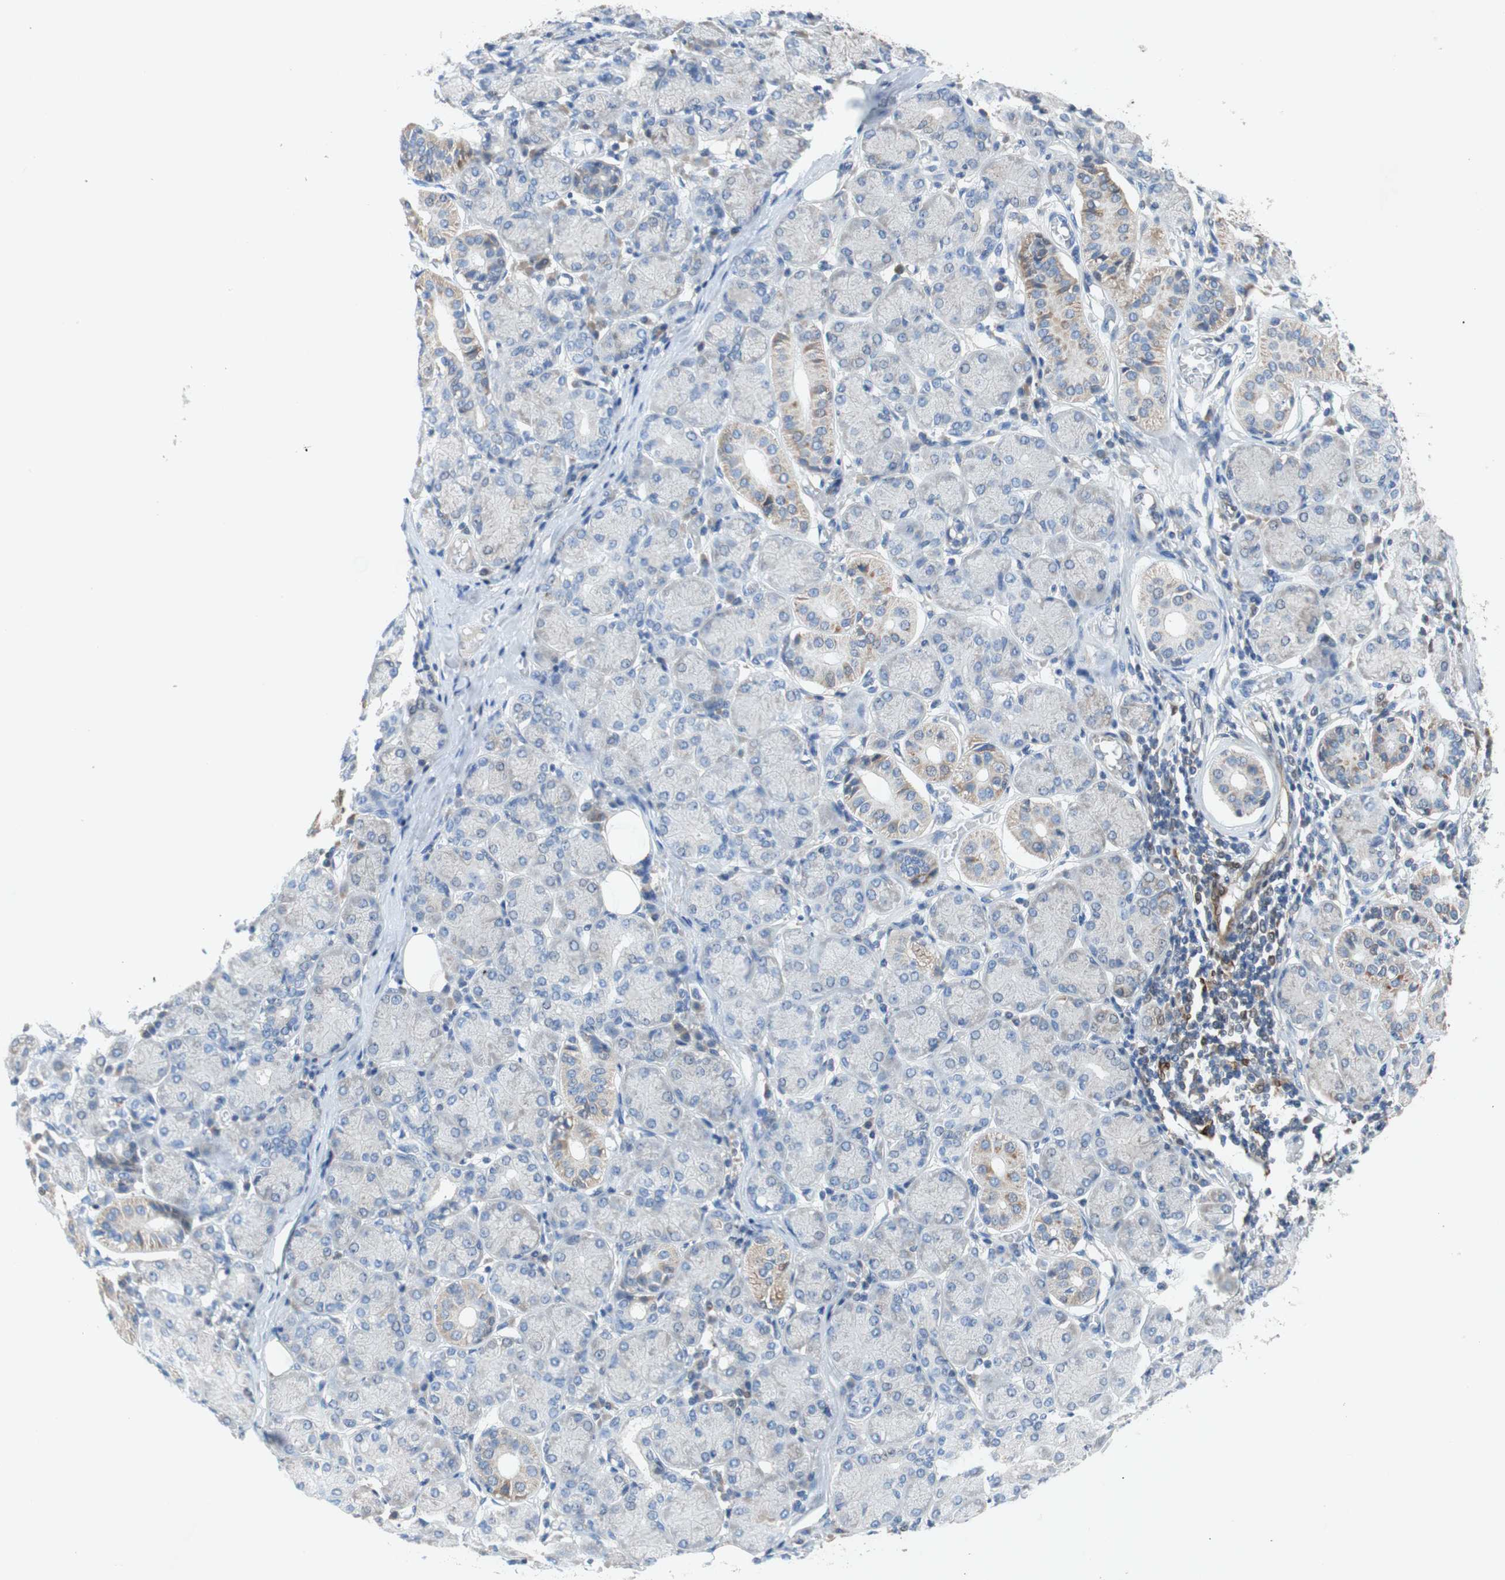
{"staining": {"intensity": "weak", "quantity": "<25%", "location": "cytoplasmic/membranous"}, "tissue": "salivary gland", "cell_type": "Glandular cells", "image_type": "normal", "snomed": [{"axis": "morphology", "description": "Normal tissue, NOS"}, {"axis": "topography", "description": "Salivary gland"}], "caption": "Immunohistochemistry (IHC) micrograph of unremarkable salivary gland: salivary gland stained with DAB (3,3'-diaminobenzidine) demonstrates no significant protein positivity in glandular cells.", "gene": "RELB", "patient": {"sex": "female", "age": 24}}